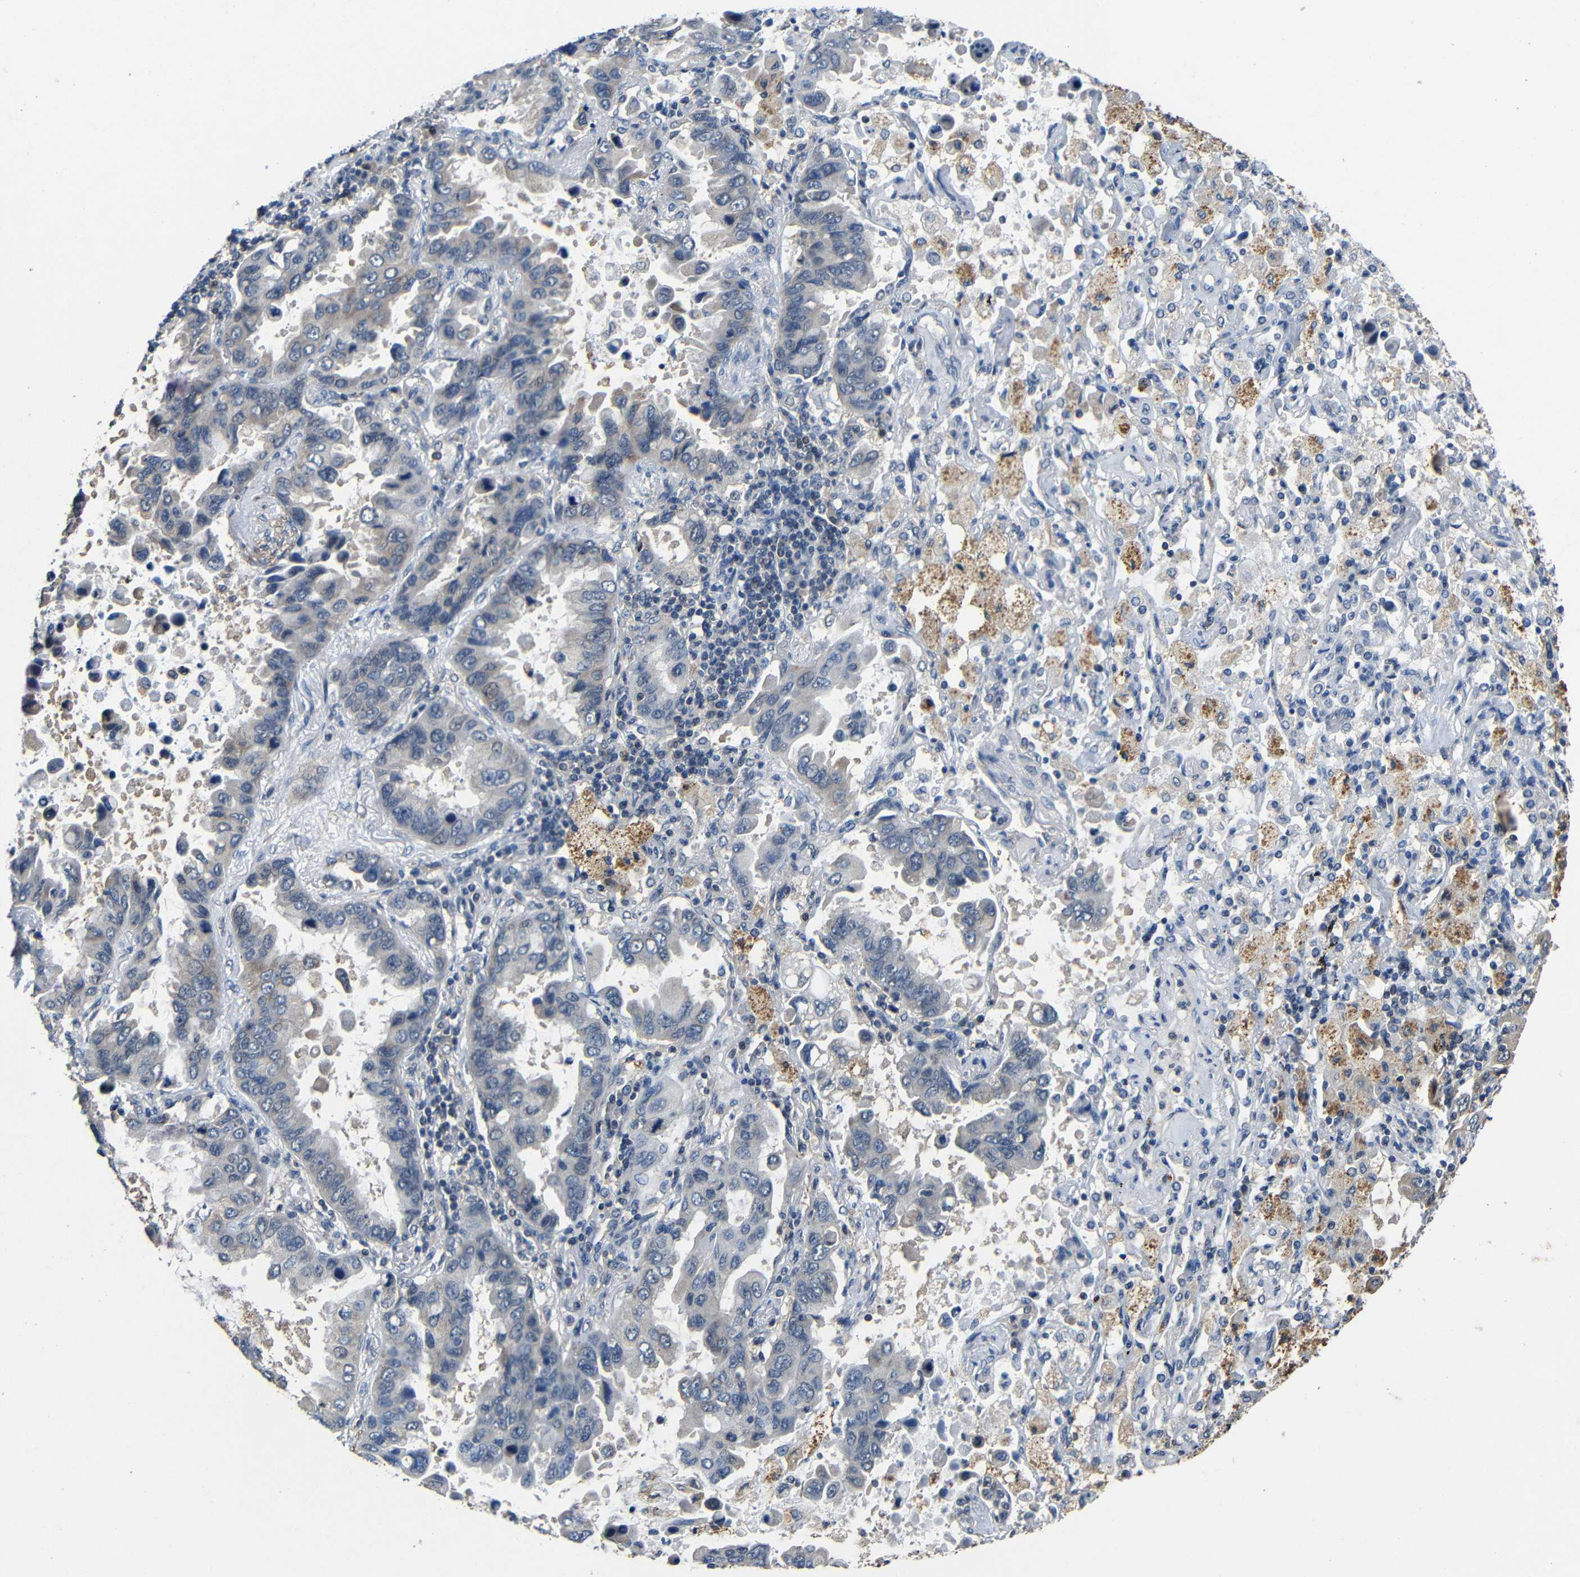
{"staining": {"intensity": "negative", "quantity": "none", "location": "none"}, "tissue": "lung cancer", "cell_type": "Tumor cells", "image_type": "cancer", "snomed": [{"axis": "morphology", "description": "Adenocarcinoma, NOS"}, {"axis": "topography", "description": "Lung"}], "caption": "This is an IHC image of human adenocarcinoma (lung). There is no positivity in tumor cells.", "gene": "C6orf89", "patient": {"sex": "male", "age": 64}}